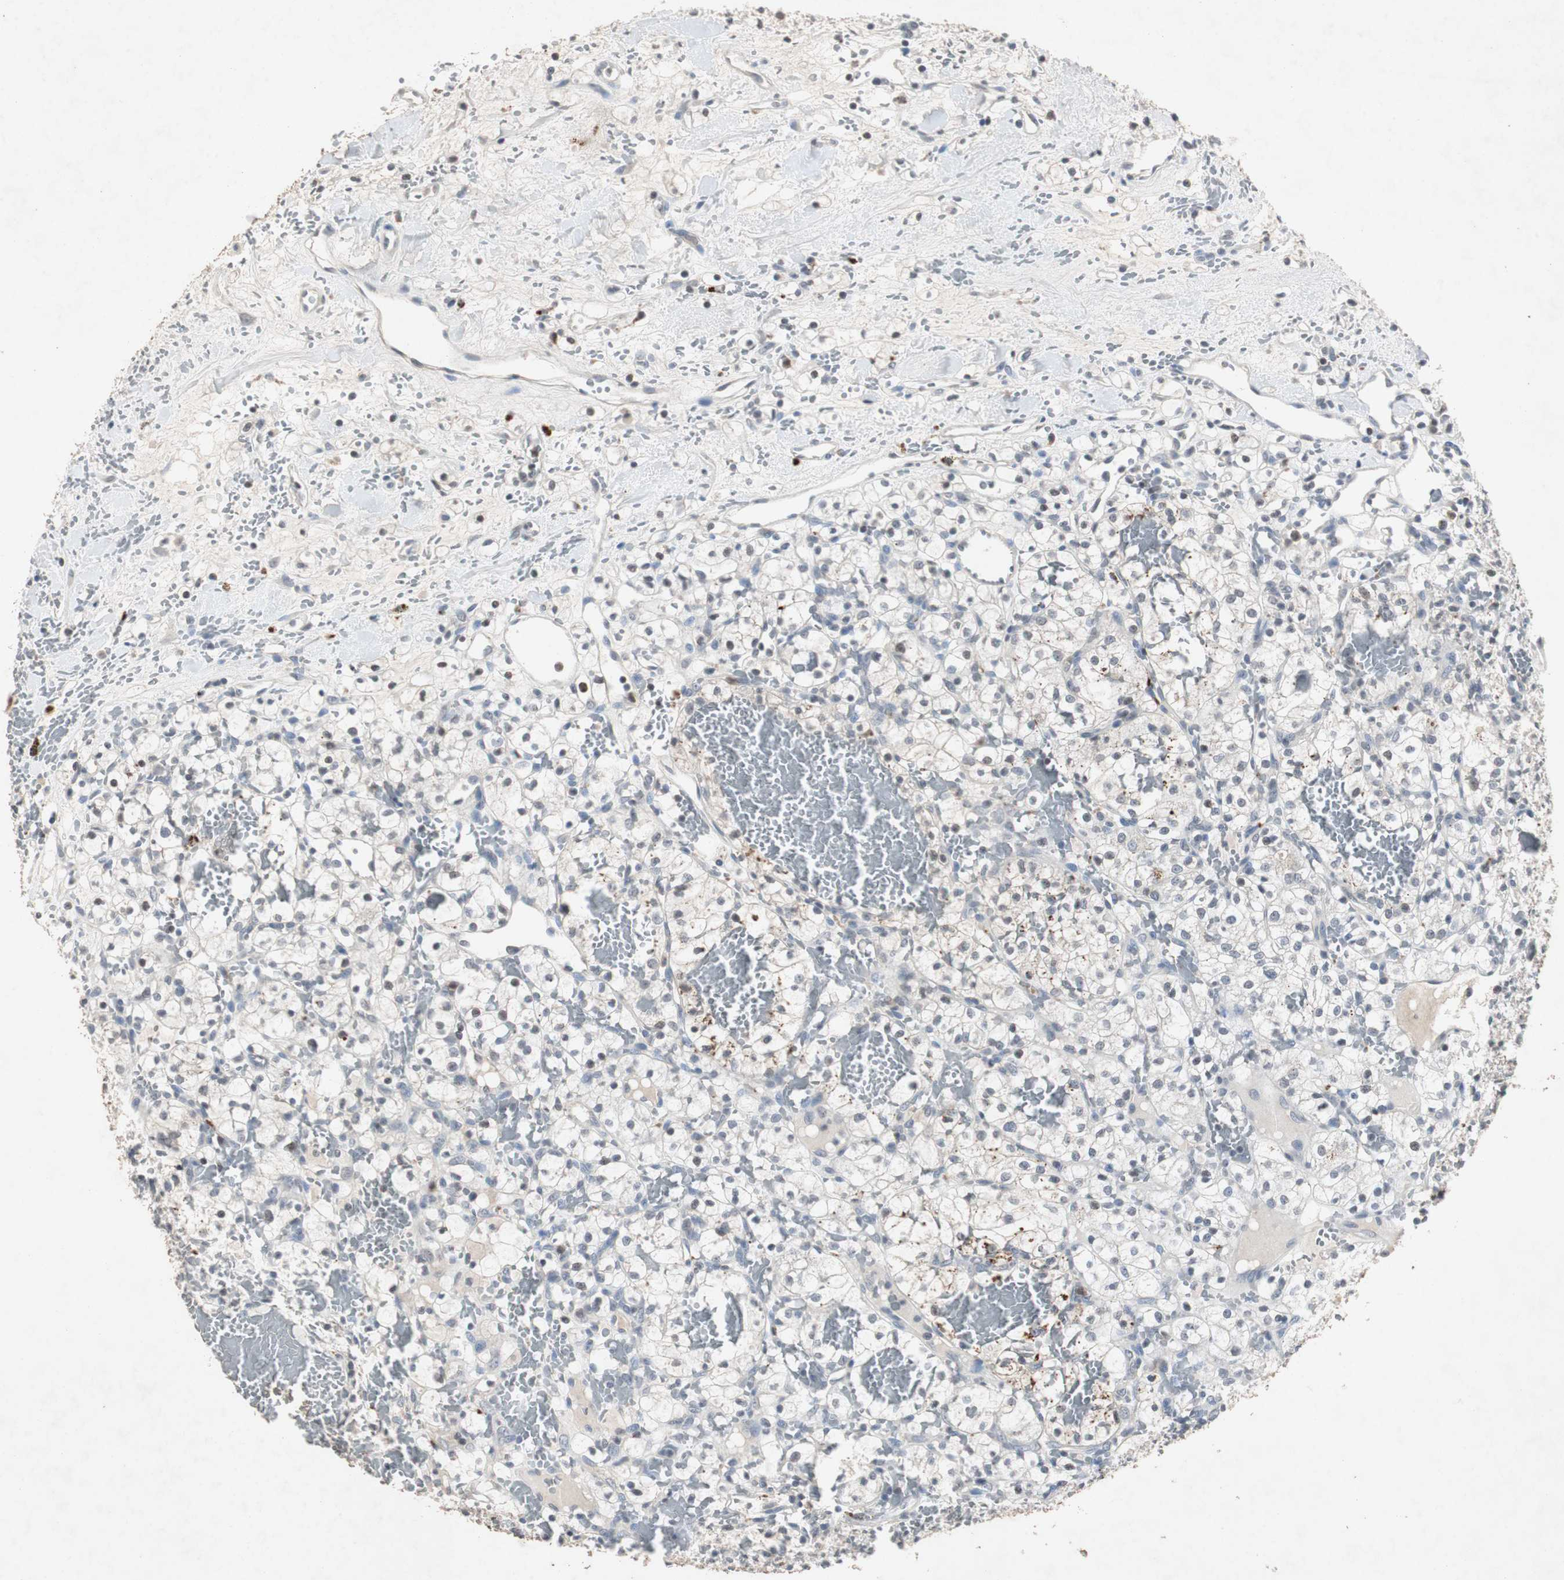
{"staining": {"intensity": "moderate", "quantity": "<25%", "location": "nuclear"}, "tissue": "renal cancer", "cell_type": "Tumor cells", "image_type": "cancer", "snomed": [{"axis": "morphology", "description": "Adenocarcinoma, NOS"}, {"axis": "topography", "description": "Kidney"}], "caption": "Tumor cells show low levels of moderate nuclear expression in about <25% of cells in human adenocarcinoma (renal).", "gene": "ADNP2", "patient": {"sex": "female", "age": 60}}